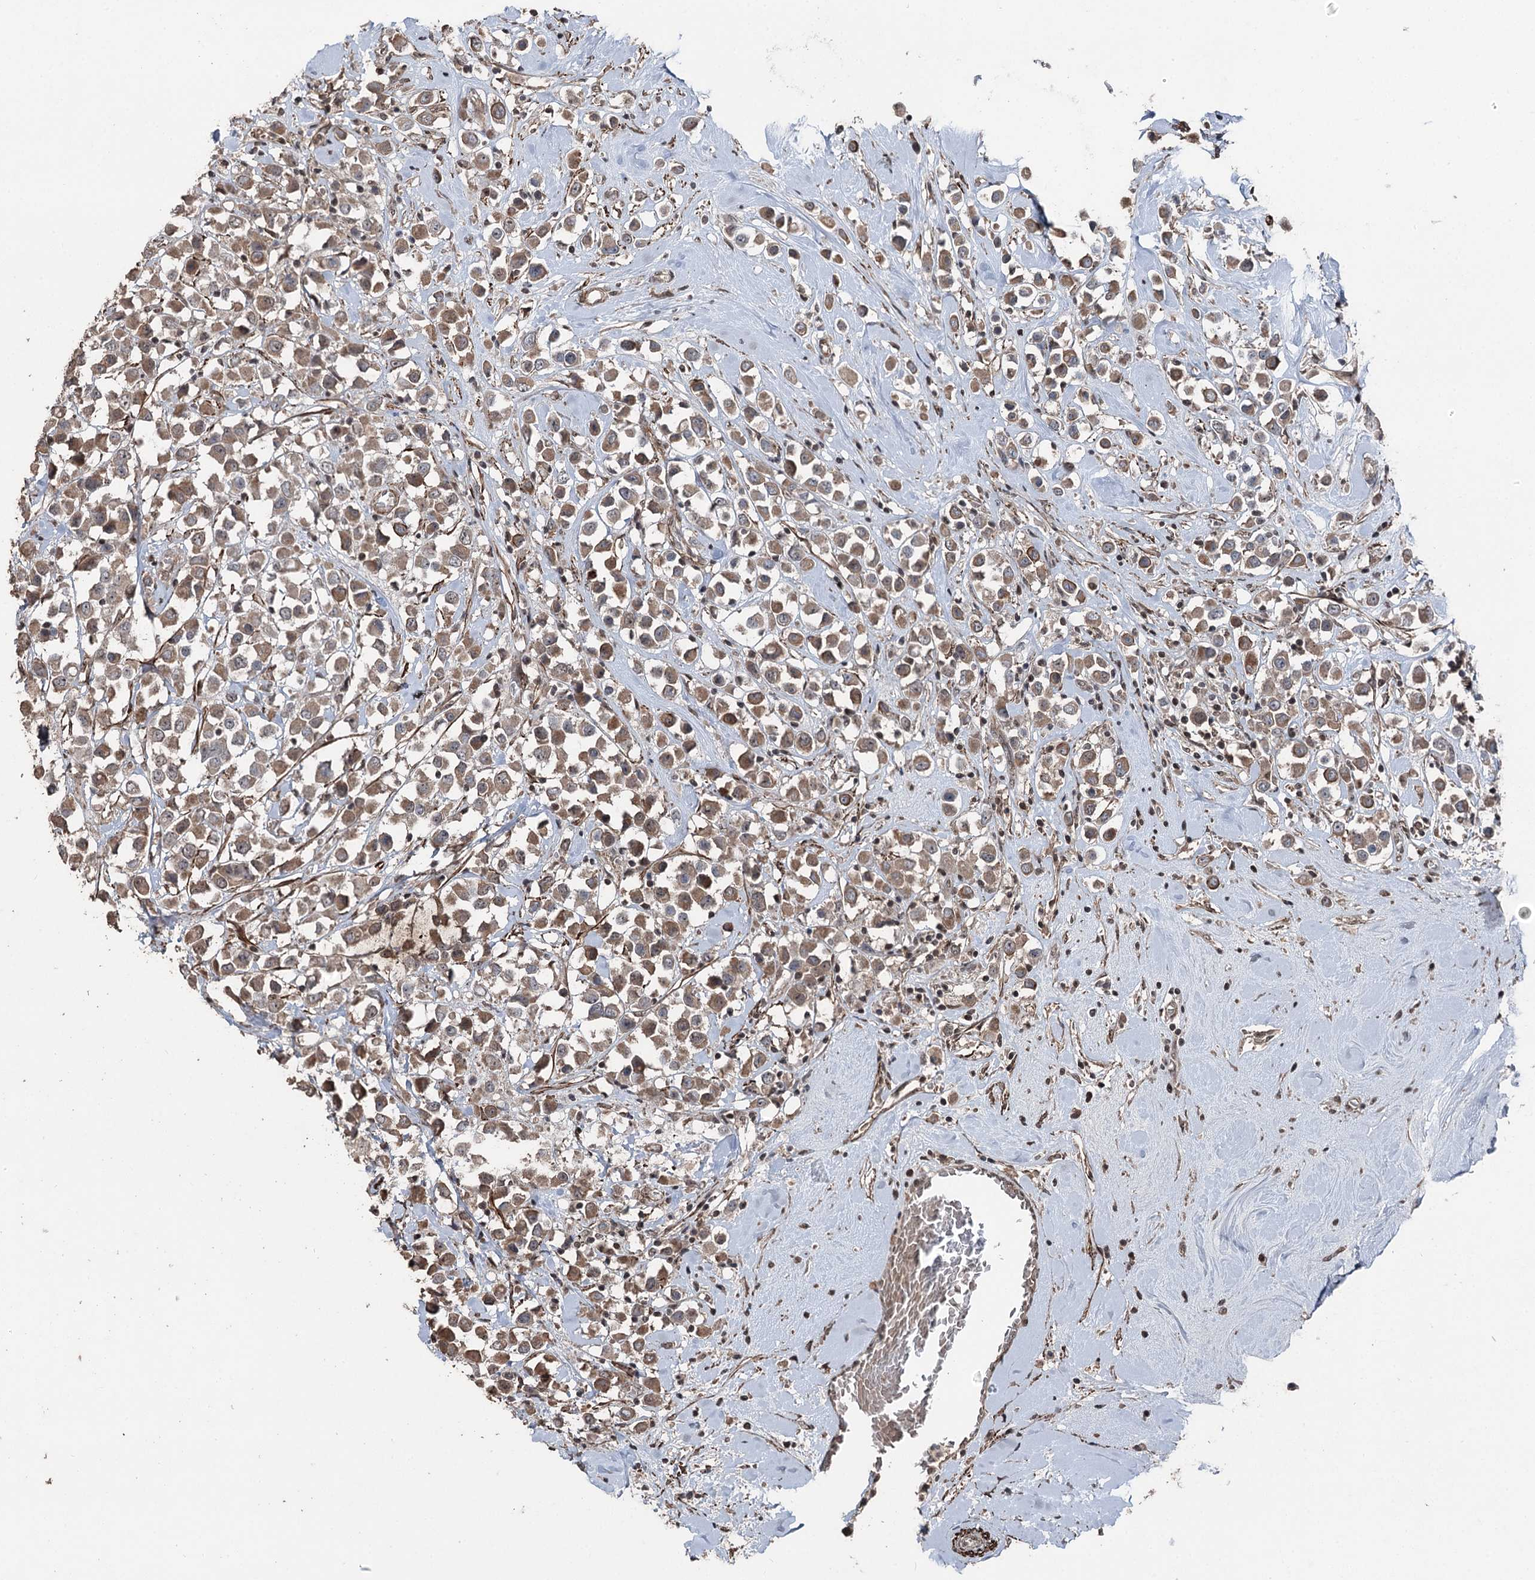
{"staining": {"intensity": "moderate", "quantity": ">75%", "location": "cytoplasmic/membranous"}, "tissue": "breast cancer", "cell_type": "Tumor cells", "image_type": "cancer", "snomed": [{"axis": "morphology", "description": "Duct carcinoma"}, {"axis": "topography", "description": "Breast"}], "caption": "IHC histopathology image of human breast invasive ductal carcinoma stained for a protein (brown), which reveals medium levels of moderate cytoplasmic/membranous positivity in approximately >75% of tumor cells.", "gene": "CCDC82", "patient": {"sex": "female", "age": 61}}